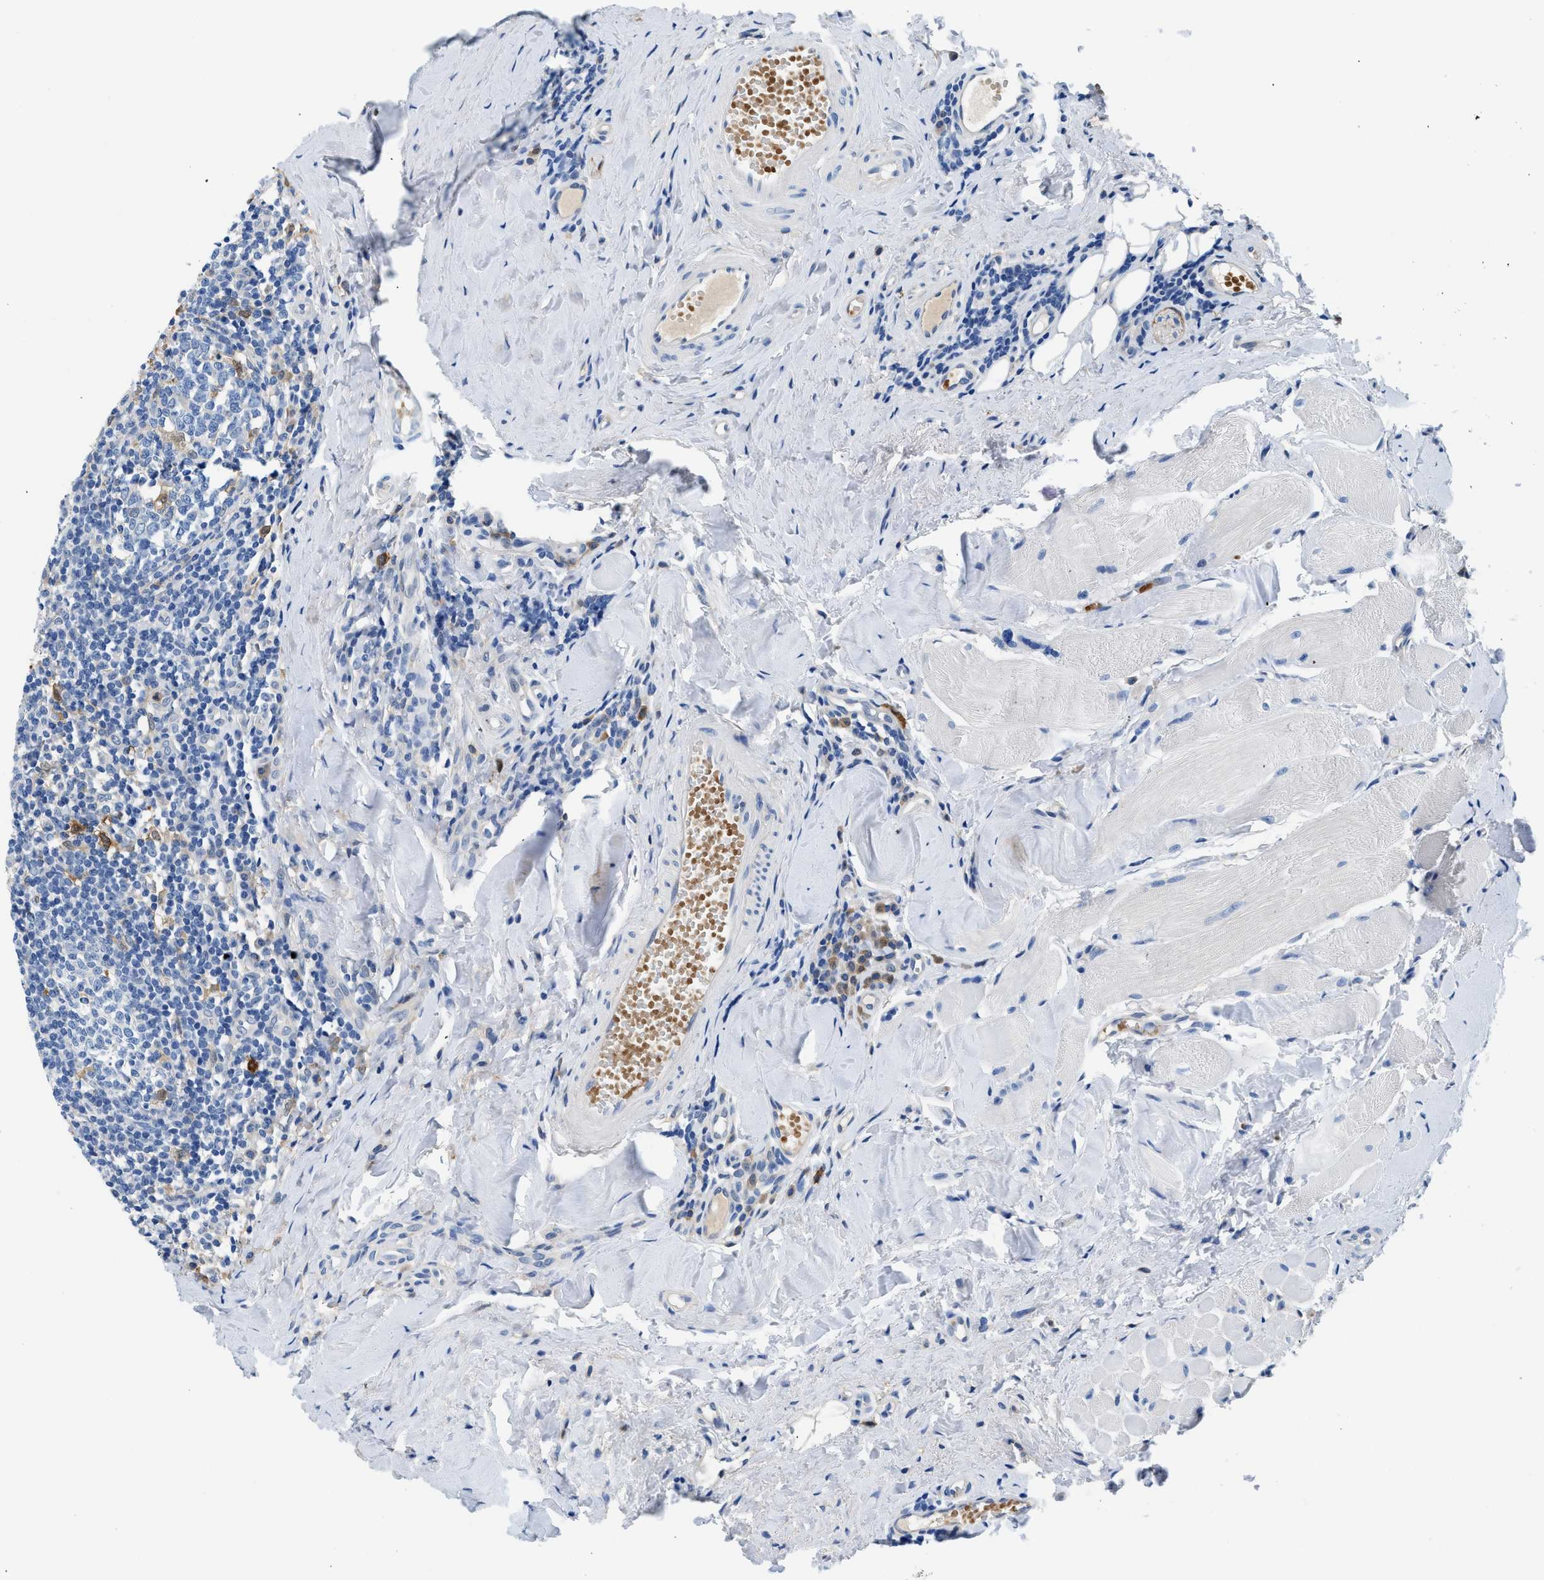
{"staining": {"intensity": "moderate", "quantity": "<25%", "location": "cytoplasmic/membranous"}, "tissue": "tonsil", "cell_type": "Germinal center cells", "image_type": "normal", "snomed": [{"axis": "morphology", "description": "Normal tissue, NOS"}, {"axis": "topography", "description": "Tonsil"}], "caption": "High-power microscopy captured an IHC histopathology image of normal tonsil, revealing moderate cytoplasmic/membranous positivity in about <25% of germinal center cells.", "gene": "FADS6", "patient": {"sex": "female", "age": 19}}